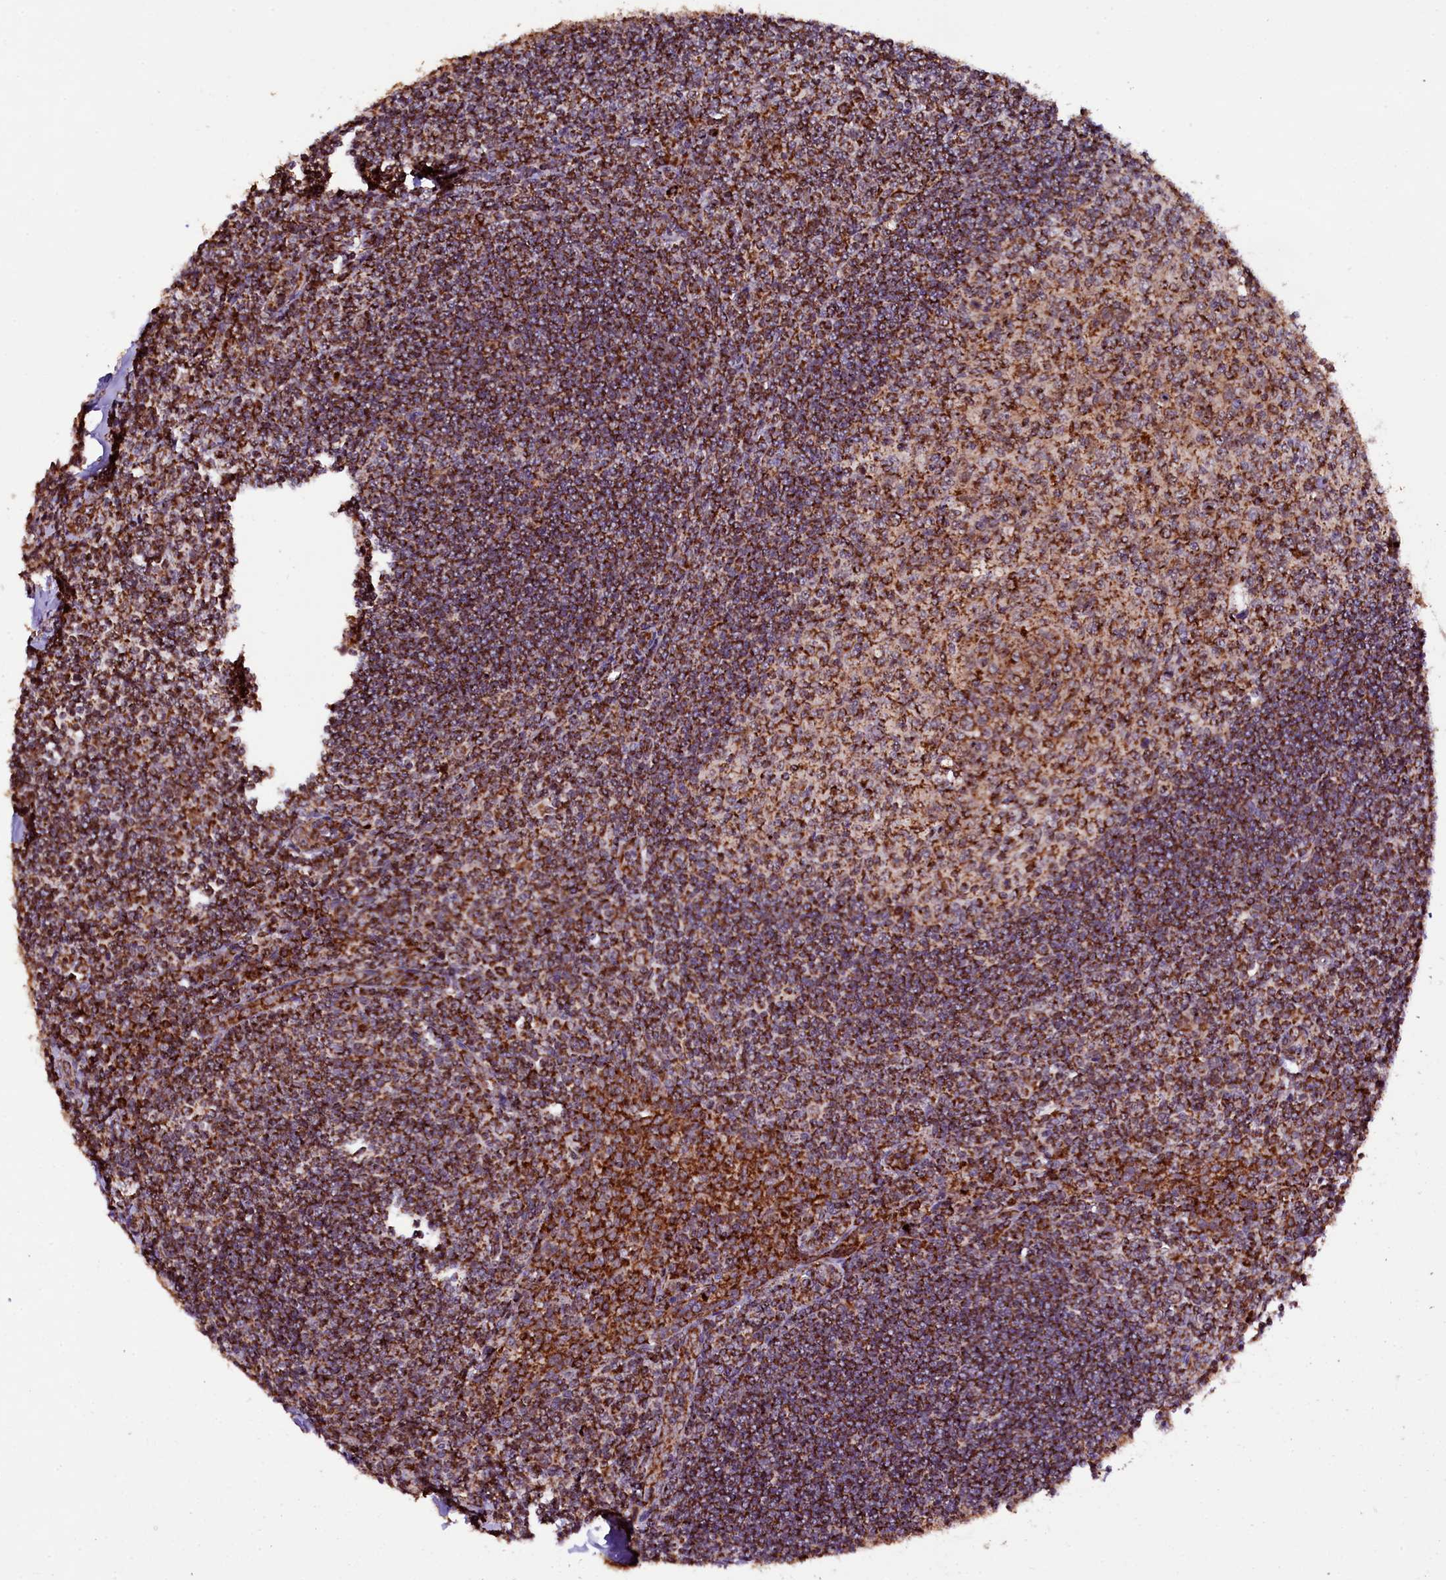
{"staining": {"intensity": "moderate", "quantity": ">75%", "location": "cytoplasmic/membranous"}, "tissue": "tonsil", "cell_type": "Germinal center cells", "image_type": "normal", "snomed": [{"axis": "morphology", "description": "Normal tissue, NOS"}, {"axis": "topography", "description": "Tonsil"}], "caption": "Moderate cytoplasmic/membranous protein expression is appreciated in about >75% of germinal center cells in tonsil. Using DAB (brown) and hematoxylin (blue) stains, captured at high magnification using brightfield microscopy.", "gene": "KLC2", "patient": {"sex": "male", "age": 27}}